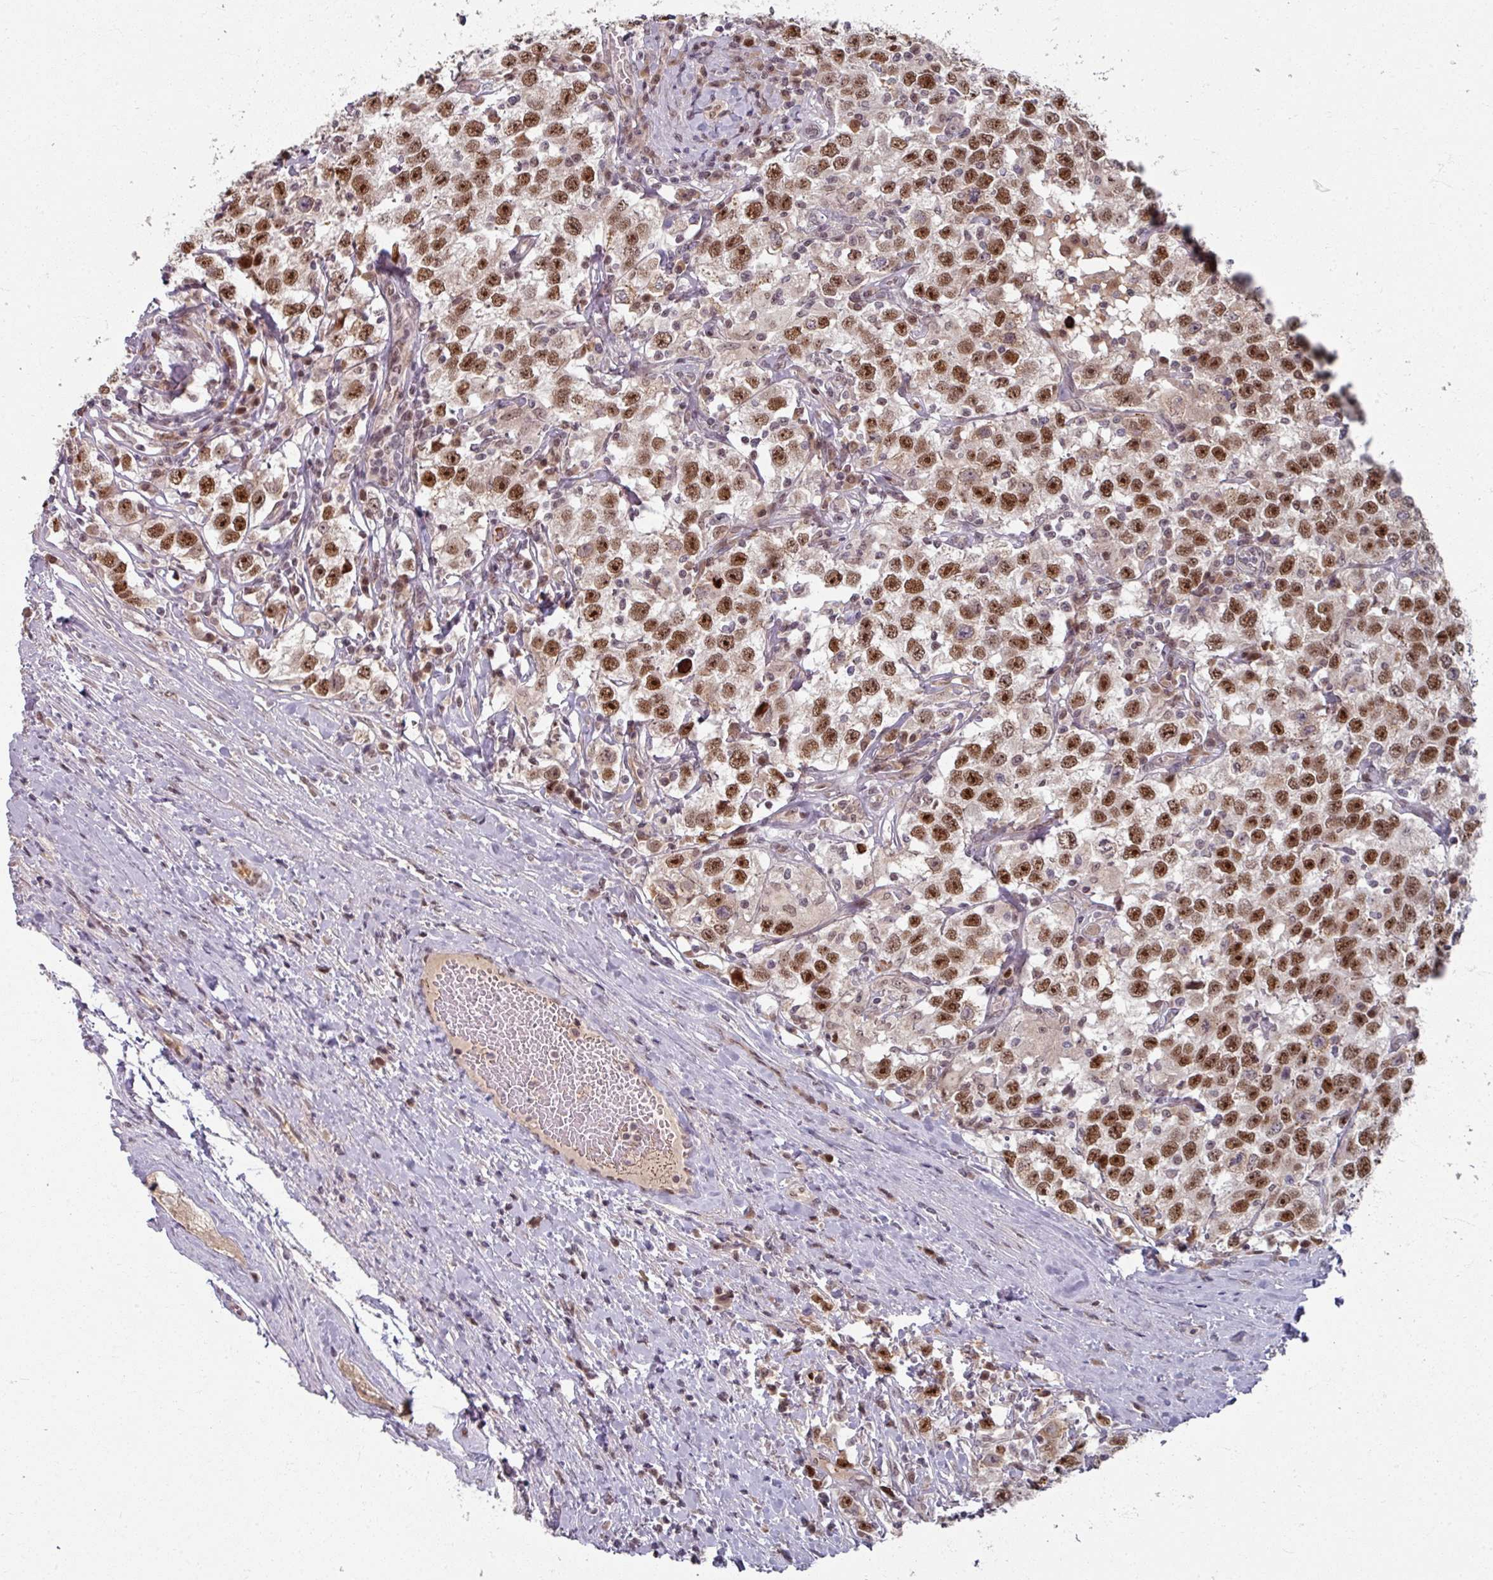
{"staining": {"intensity": "moderate", "quantity": ">75%", "location": "nuclear"}, "tissue": "testis cancer", "cell_type": "Tumor cells", "image_type": "cancer", "snomed": [{"axis": "morphology", "description": "Seminoma, NOS"}, {"axis": "topography", "description": "Testis"}], "caption": "Testis cancer (seminoma) stained with DAB (3,3'-diaminobenzidine) immunohistochemistry (IHC) demonstrates medium levels of moderate nuclear staining in about >75% of tumor cells. Using DAB (3,3'-diaminobenzidine) (brown) and hematoxylin (blue) stains, captured at high magnification using brightfield microscopy.", "gene": "KLC3", "patient": {"sex": "male", "age": 41}}